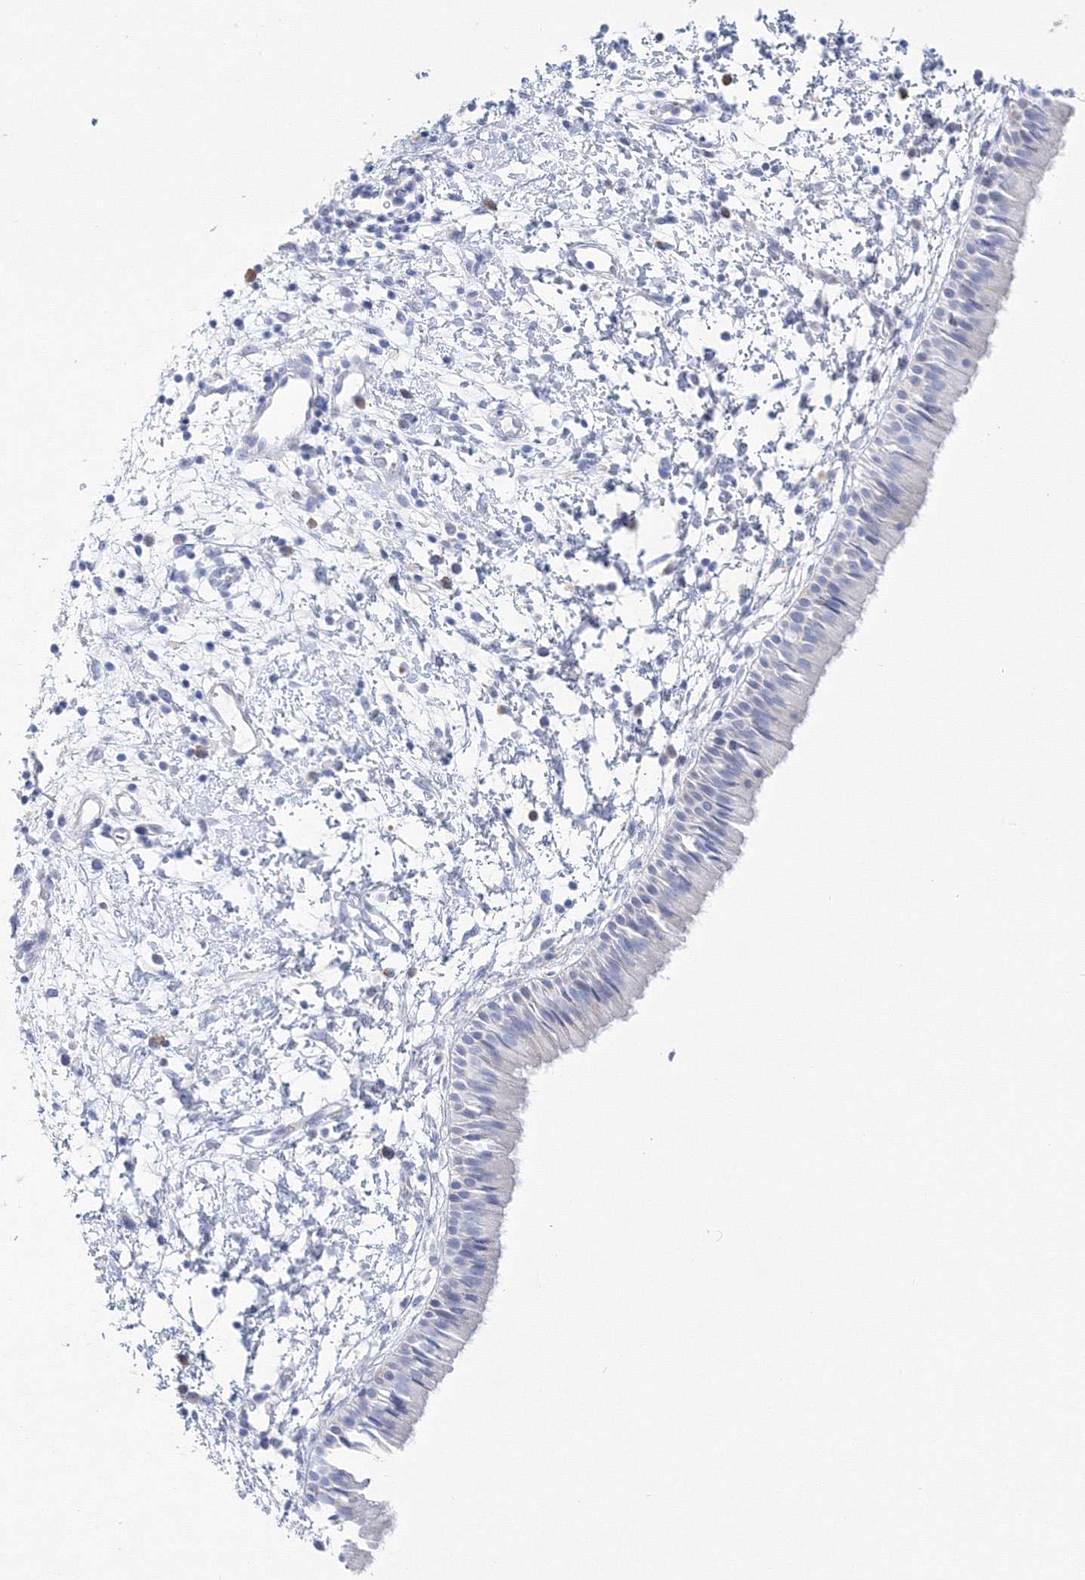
{"staining": {"intensity": "negative", "quantity": "none", "location": "none"}, "tissue": "nasopharynx", "cell_type": "Respiratory epithelial cells", "image_type": "normal", "snomed": [{"axis": "morphology", "description": "Normal tissue, NOS"}, {"axis": "topography", "description": "Nasopharynx"}], "caption": "Immunohistochemistry (IHC) image of unremarkable nasopharynx stained for a protein (brown), which reveals no staining in respiratory epithelial cells. Nuclei are stained in blue.", "gene": "VSIG1", "patient": {"sex": "male", "age": 22}}